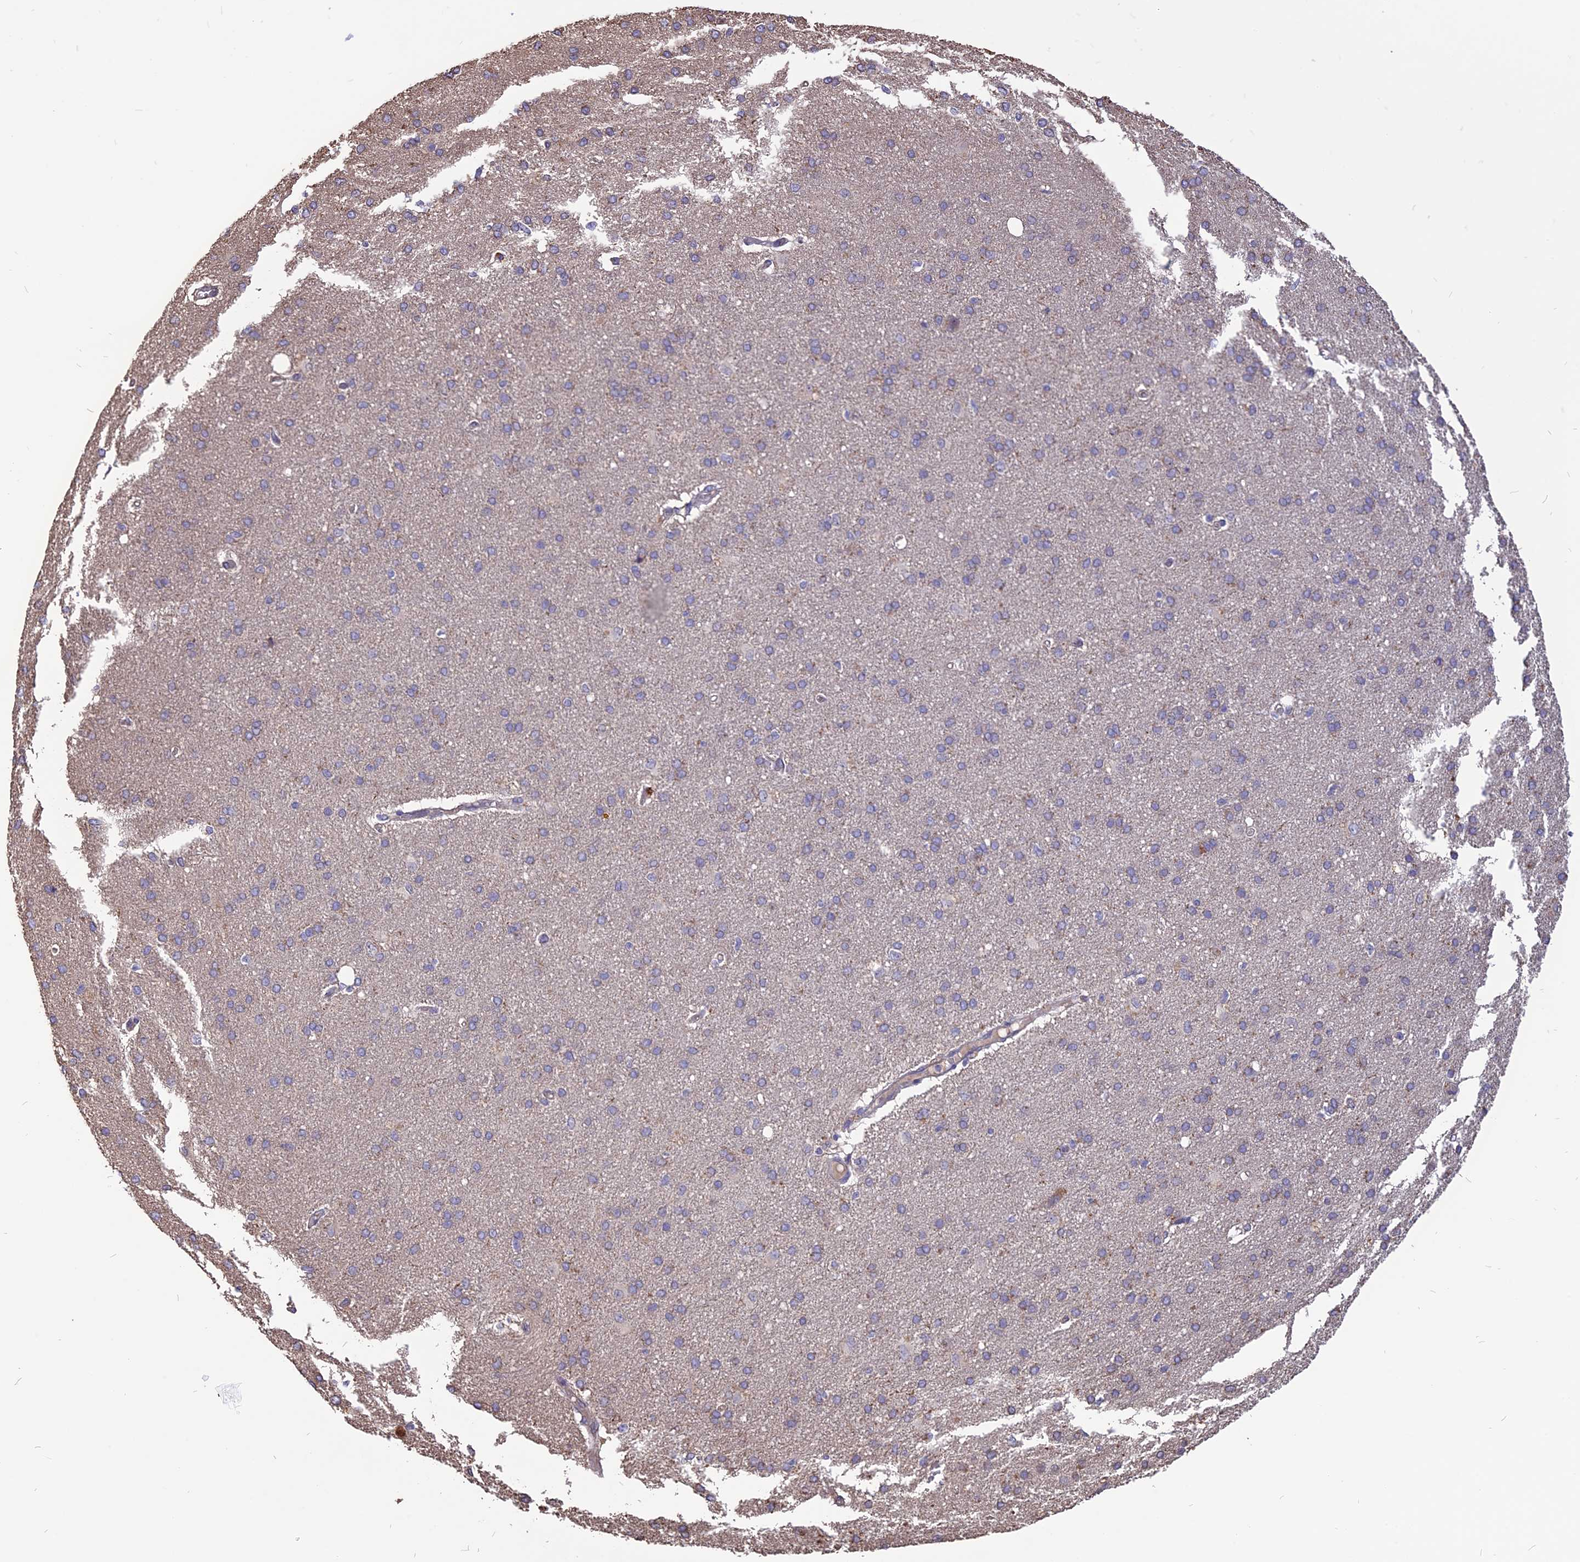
{"staining": {"intensity": "negative", "quantity": "none", "location": "none"}, "tissue": "cerebral cortex", "cell_type": "Endothelial cells", "image_type": "normal", "snomed": [{"axis": "morphology", "description": "Normal tissue, NOS"}, {"axis": "topography", "description": "Cerebral cortex"}], "caption": "Cerebral cortex stained for a protein using IHC reveals no staining endothelial cells.", "gene": "CARMIL2", "patient": {"sex": "male", "age": 62}}